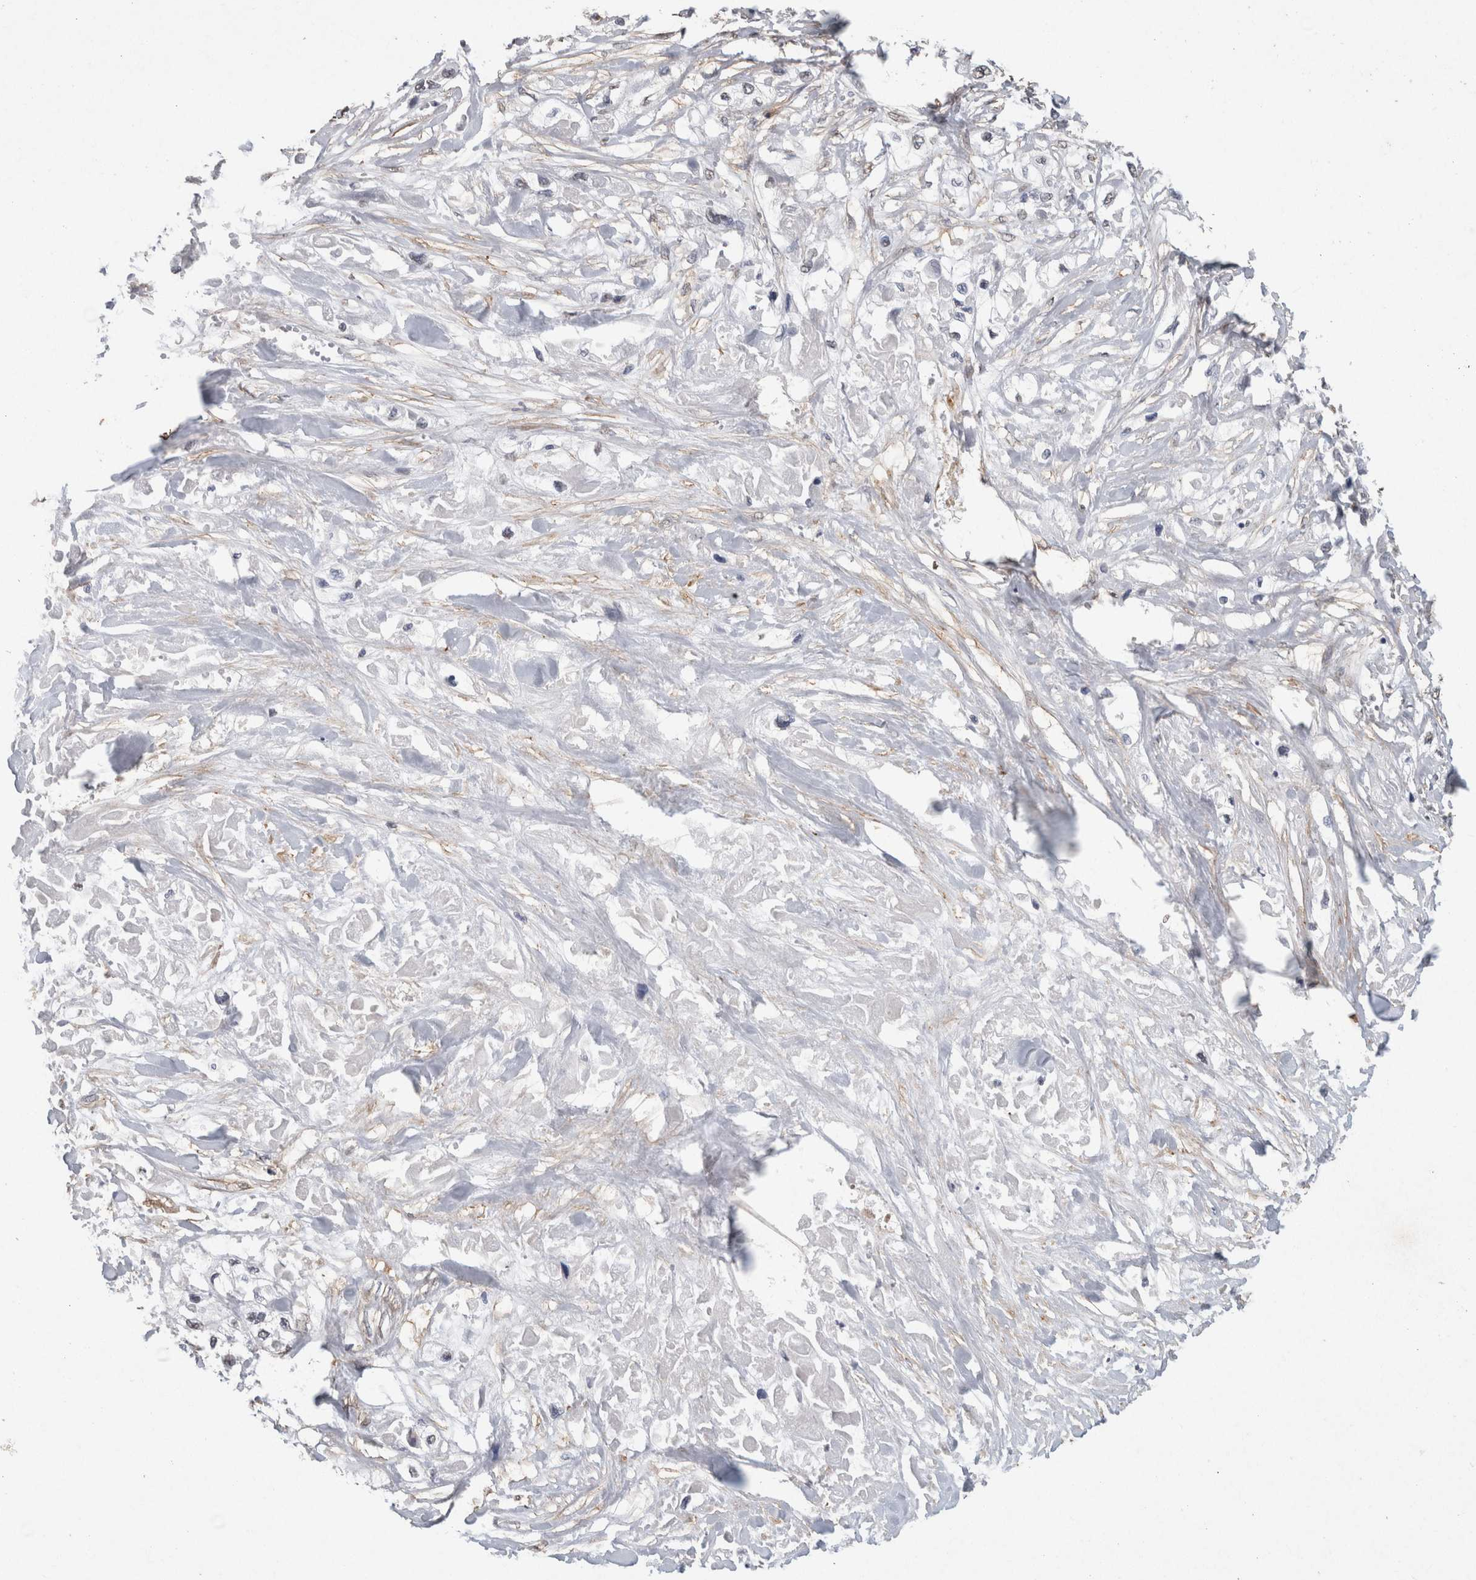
{"staining": {"intensity": "negative", "quantity": "none", "location": "none"}, "tissue": "pancreatic cancer", "cell_type": "Tumor cells", "image_type": "cancer", "snomed": [{"axis": "morphology", "description": "Adenocarcinoma, NOS"}, {"axis": "topography", "description": "Pancreas"}], "caption": "Human pancreatic cancer stained for a protein using IHC demonstrates no positivity in tumor cells.", "gene": "RECK", "patient": {"sex": "female", "age": 70}}